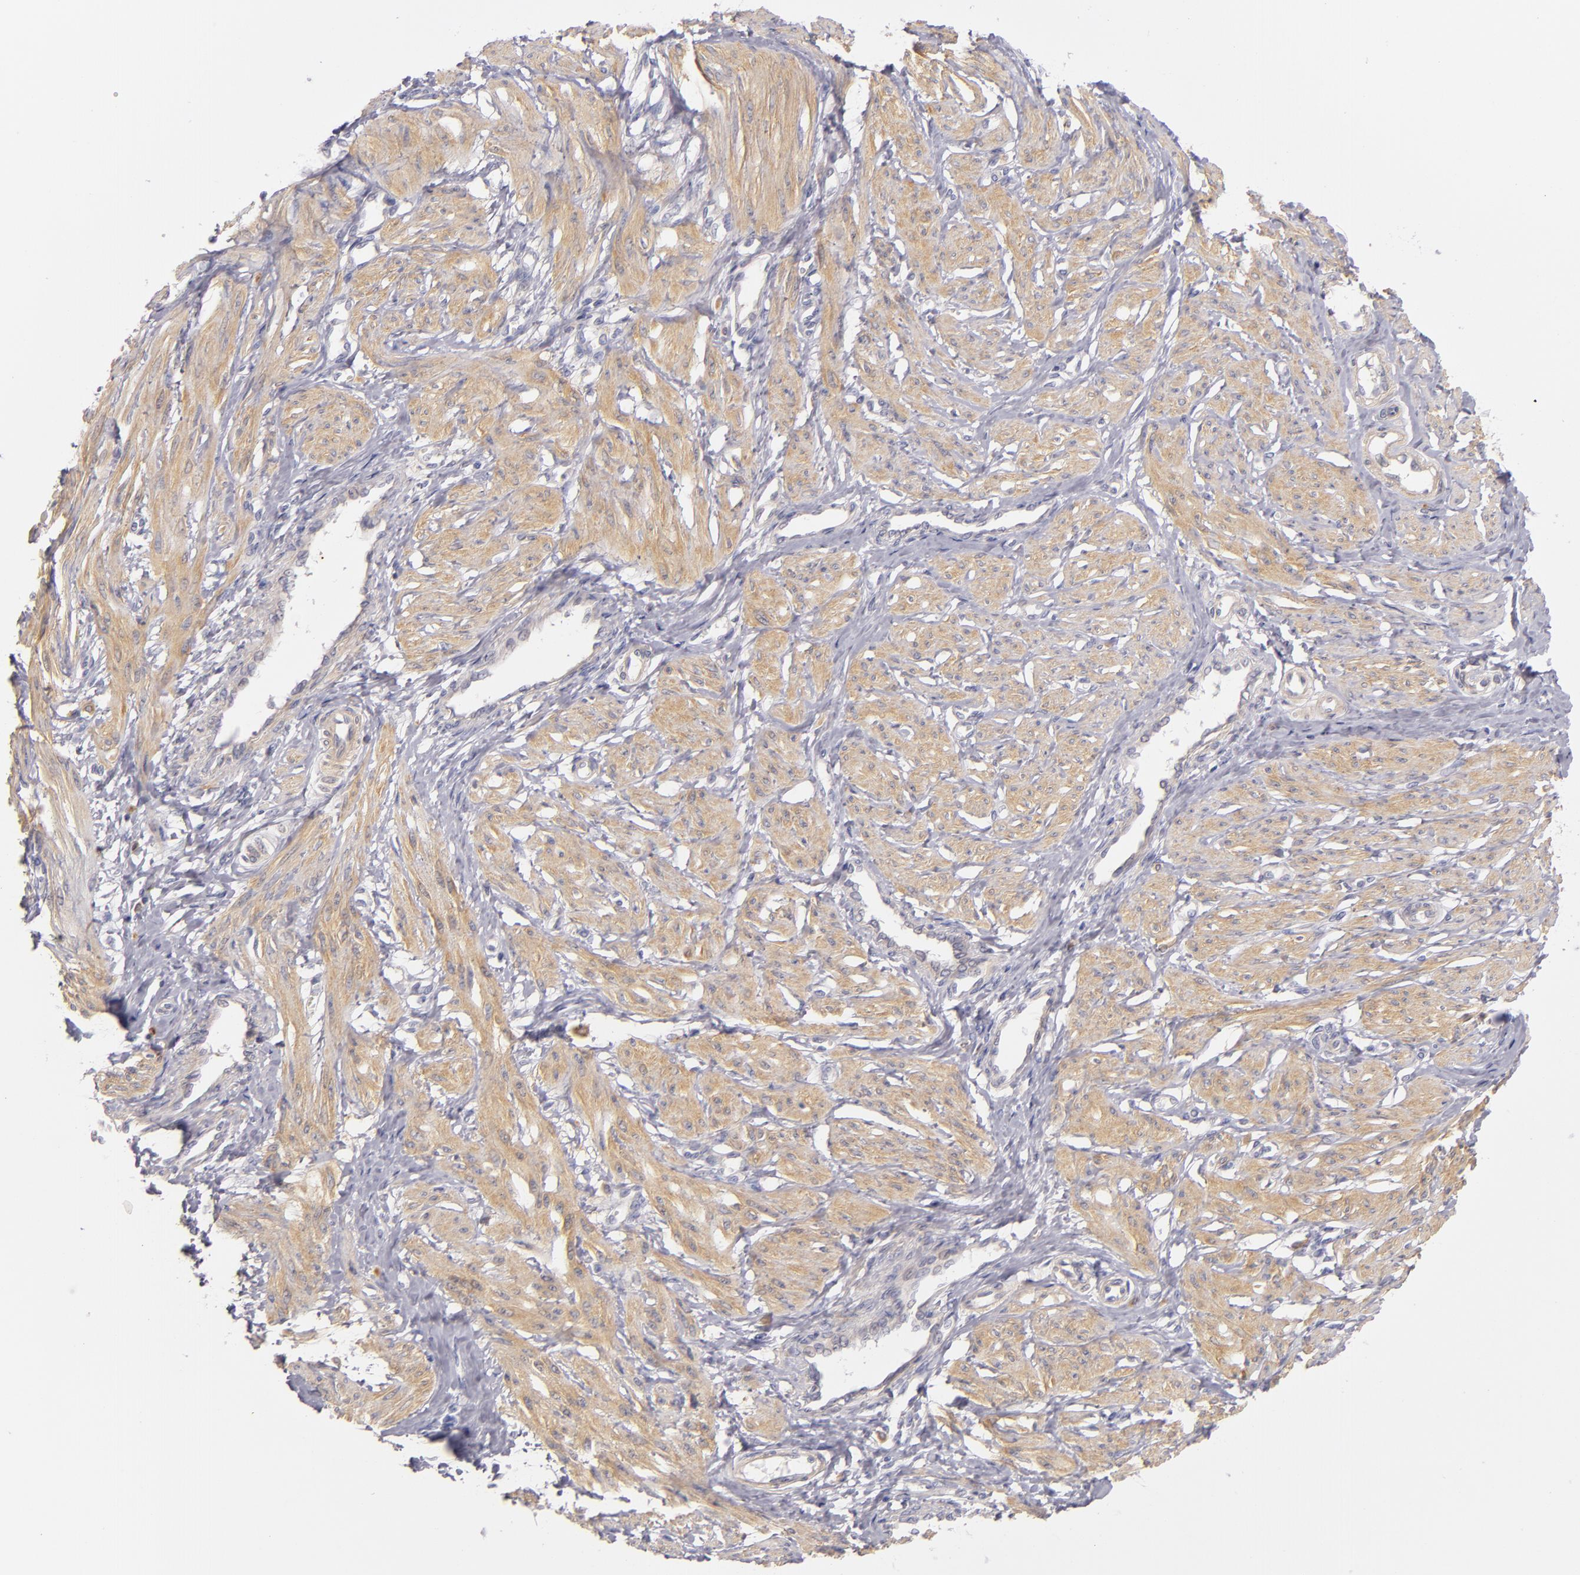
{"staining": {"intensity": "moderate", "quantity": "25%-75%", "location": "cytoplasmic/membranous"}, "tissue": "smooth muscle", "cell_type": "Smooth muscle cells", "image_type": "normal", "snomed": [{"axis": "morphology", "description": "Normal tissue, NOS"}, {"axis": "topography", "description": "Smooth muscle"}, {"axis": "topography", "description": "Uterus"}], "caption": "Protein staining of unremarkable smooth muscle displays moderate cytoplasmic/membranous staining in approximately 25%-75% of smooth muscle cells. (brown staining indicates protein expression, while blue staining denotes nuclei).", "gene": "CD83", "patient": {"sex": "female", "age": 39}}